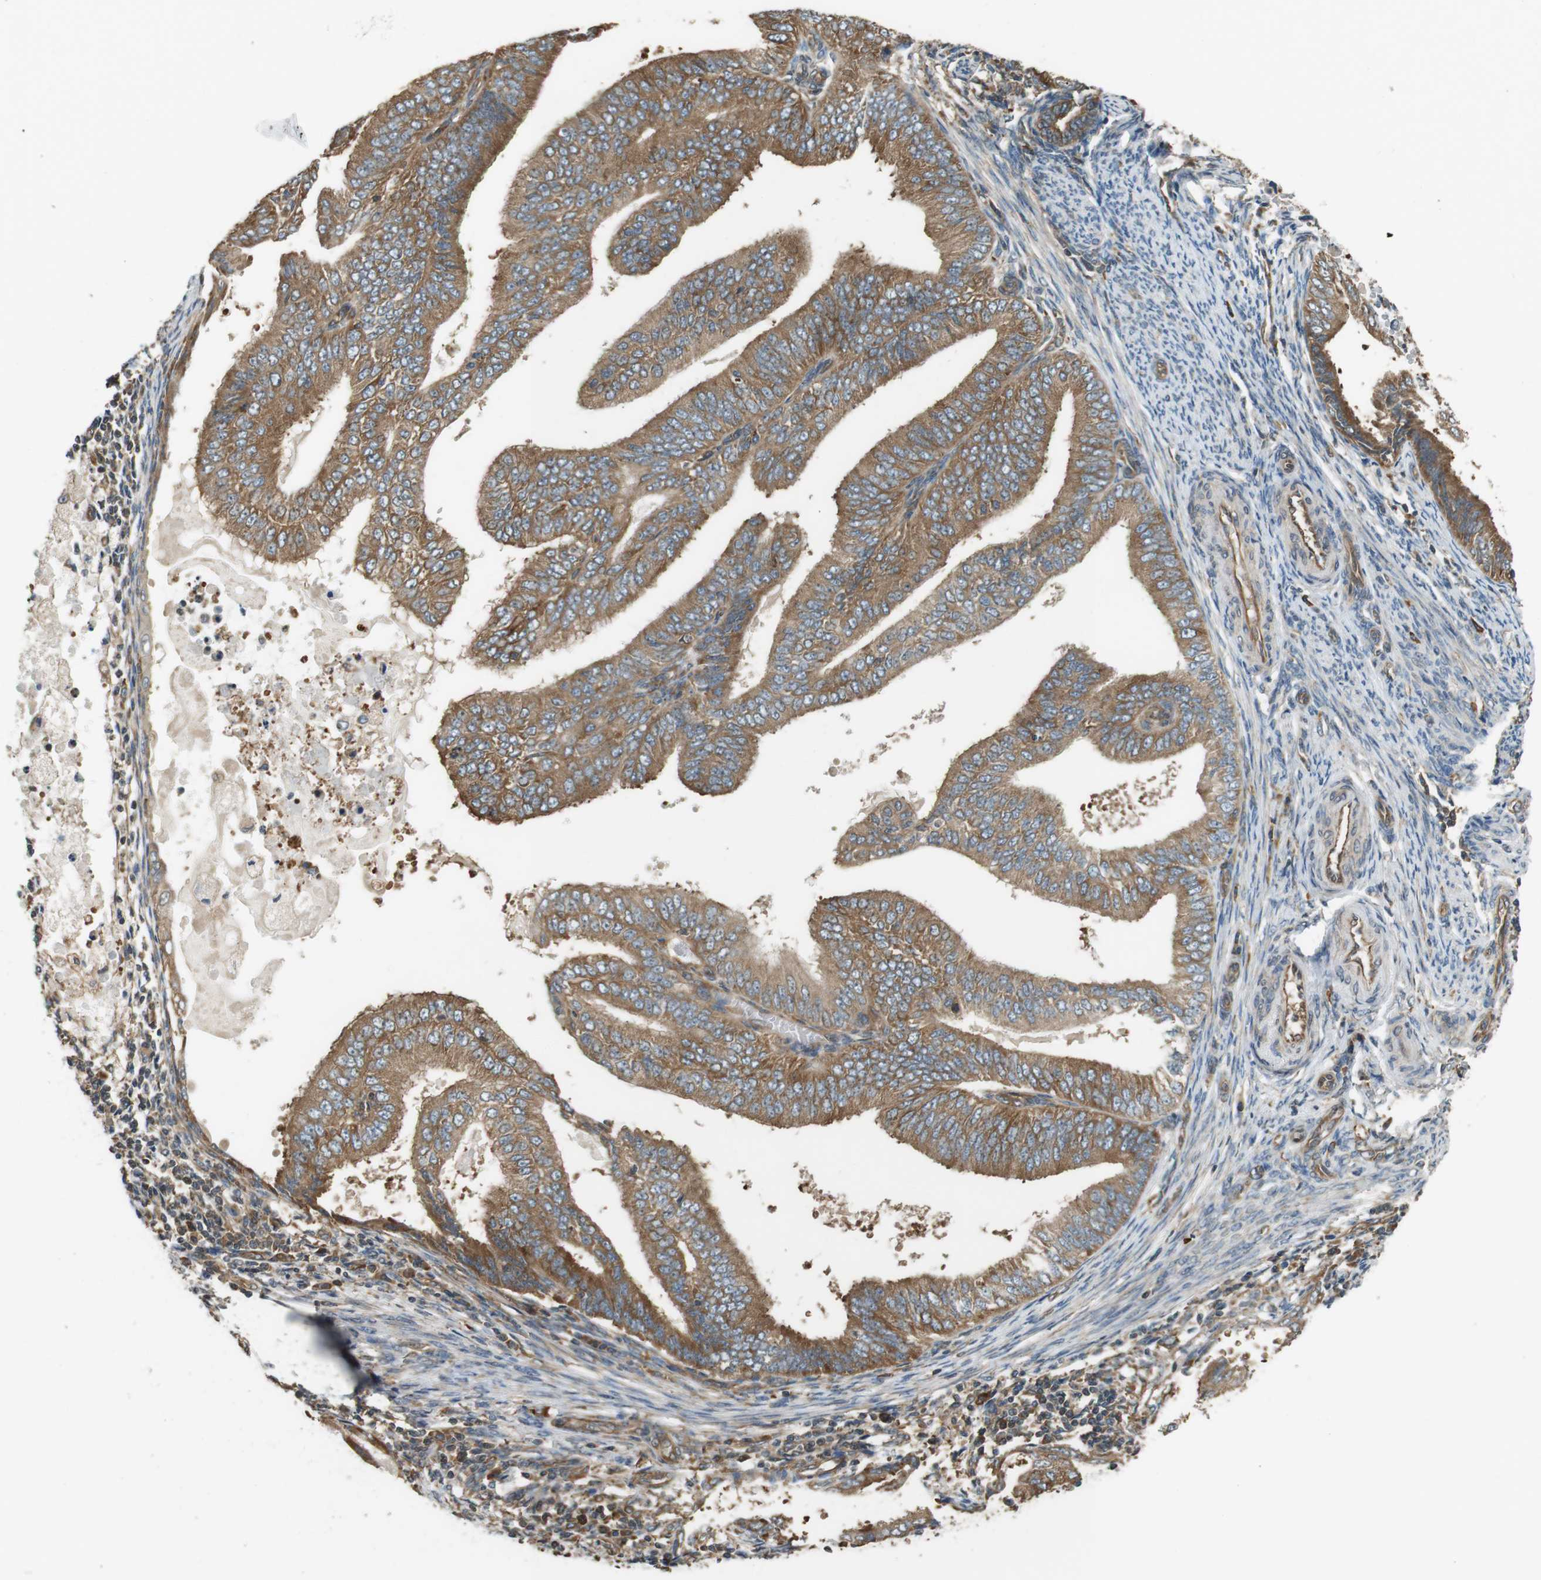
{"staining": {"intensity": "moderate", "quantity": ">75%", "location": "cytoplasmic/membranous"}, "tissue": "endometrial cancer", "cell_type": "Tumor cells", "image_type": "cancer", "snomed": [{"axis": "morphology", "description": "Adenocarcinoma, NOS"}, {"axis": "topography", "description": "Endometrium"}], "caption": "Immunohistochemical staining of human endometrial cancer shows medium levels of moderate cytoplasmic/membranous protein staining in about >75% of tumor cells. Nuclei are stained in blue.", "gene": "PA2G4", "patient": {"sex": "female", "age": 58}}